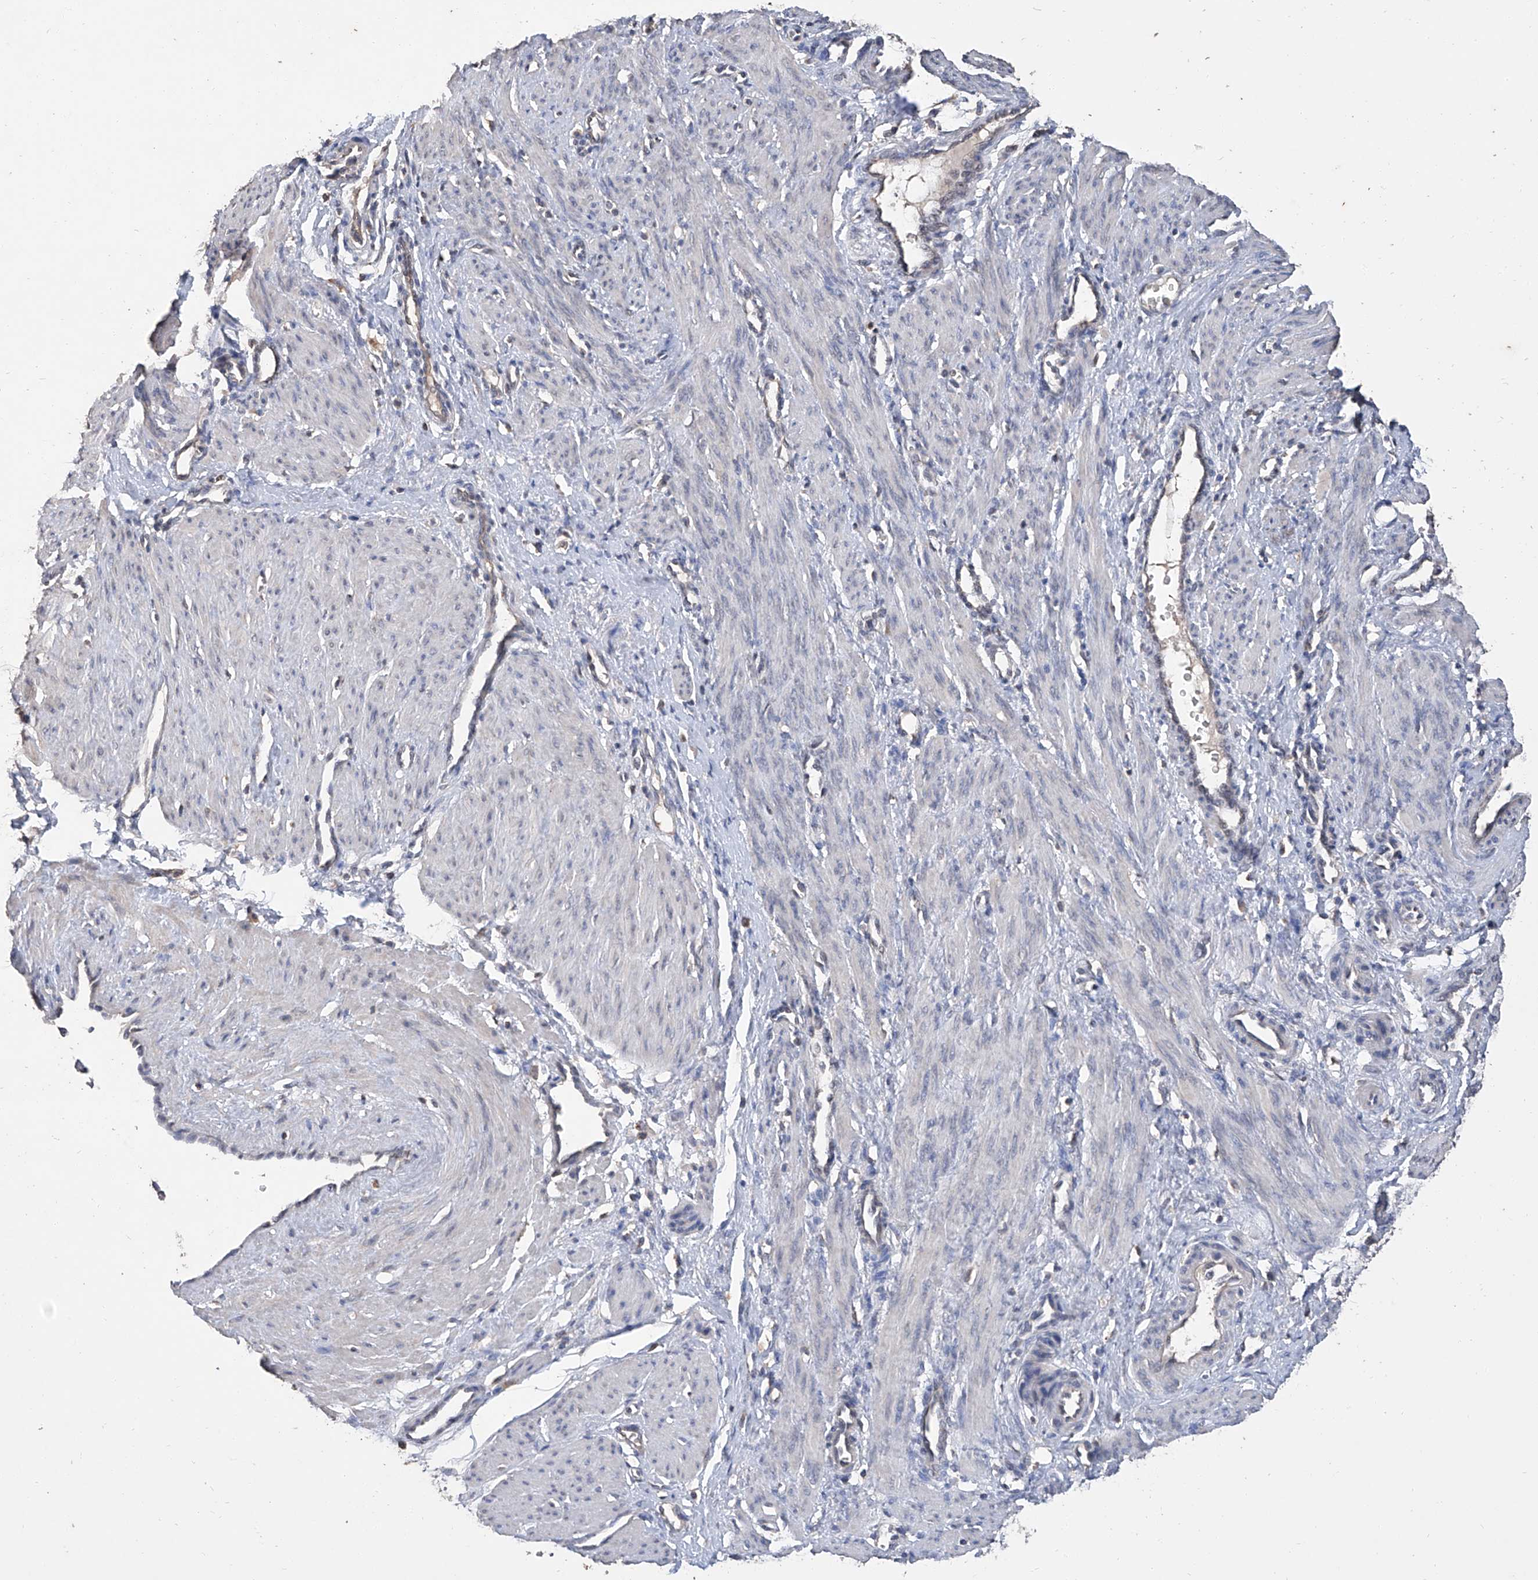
{"staining": {"intensity": "negative", "quantity": "none", "location": "none"}, "tissue": "smooth muscle", "cell_type": "Smooth muscle cells", "image_type": "normal", "snomed": [{"axis": "morphology", "description": "Normal tissue, NOS"}, {"axis": "topography", "description": "Endometrium"}], "caption": "Immunohistochemistry photomicrograph of unremarkable smooth muscle: smooth muscle stained with DAB (3,3'-diaminobenzidine) displays no significant protein staining in smooth muscle cells. (IHC, brightfield microscopy, high magnification).", "gene": "GPT", "patient": {"sex": "female", "age": 33}}